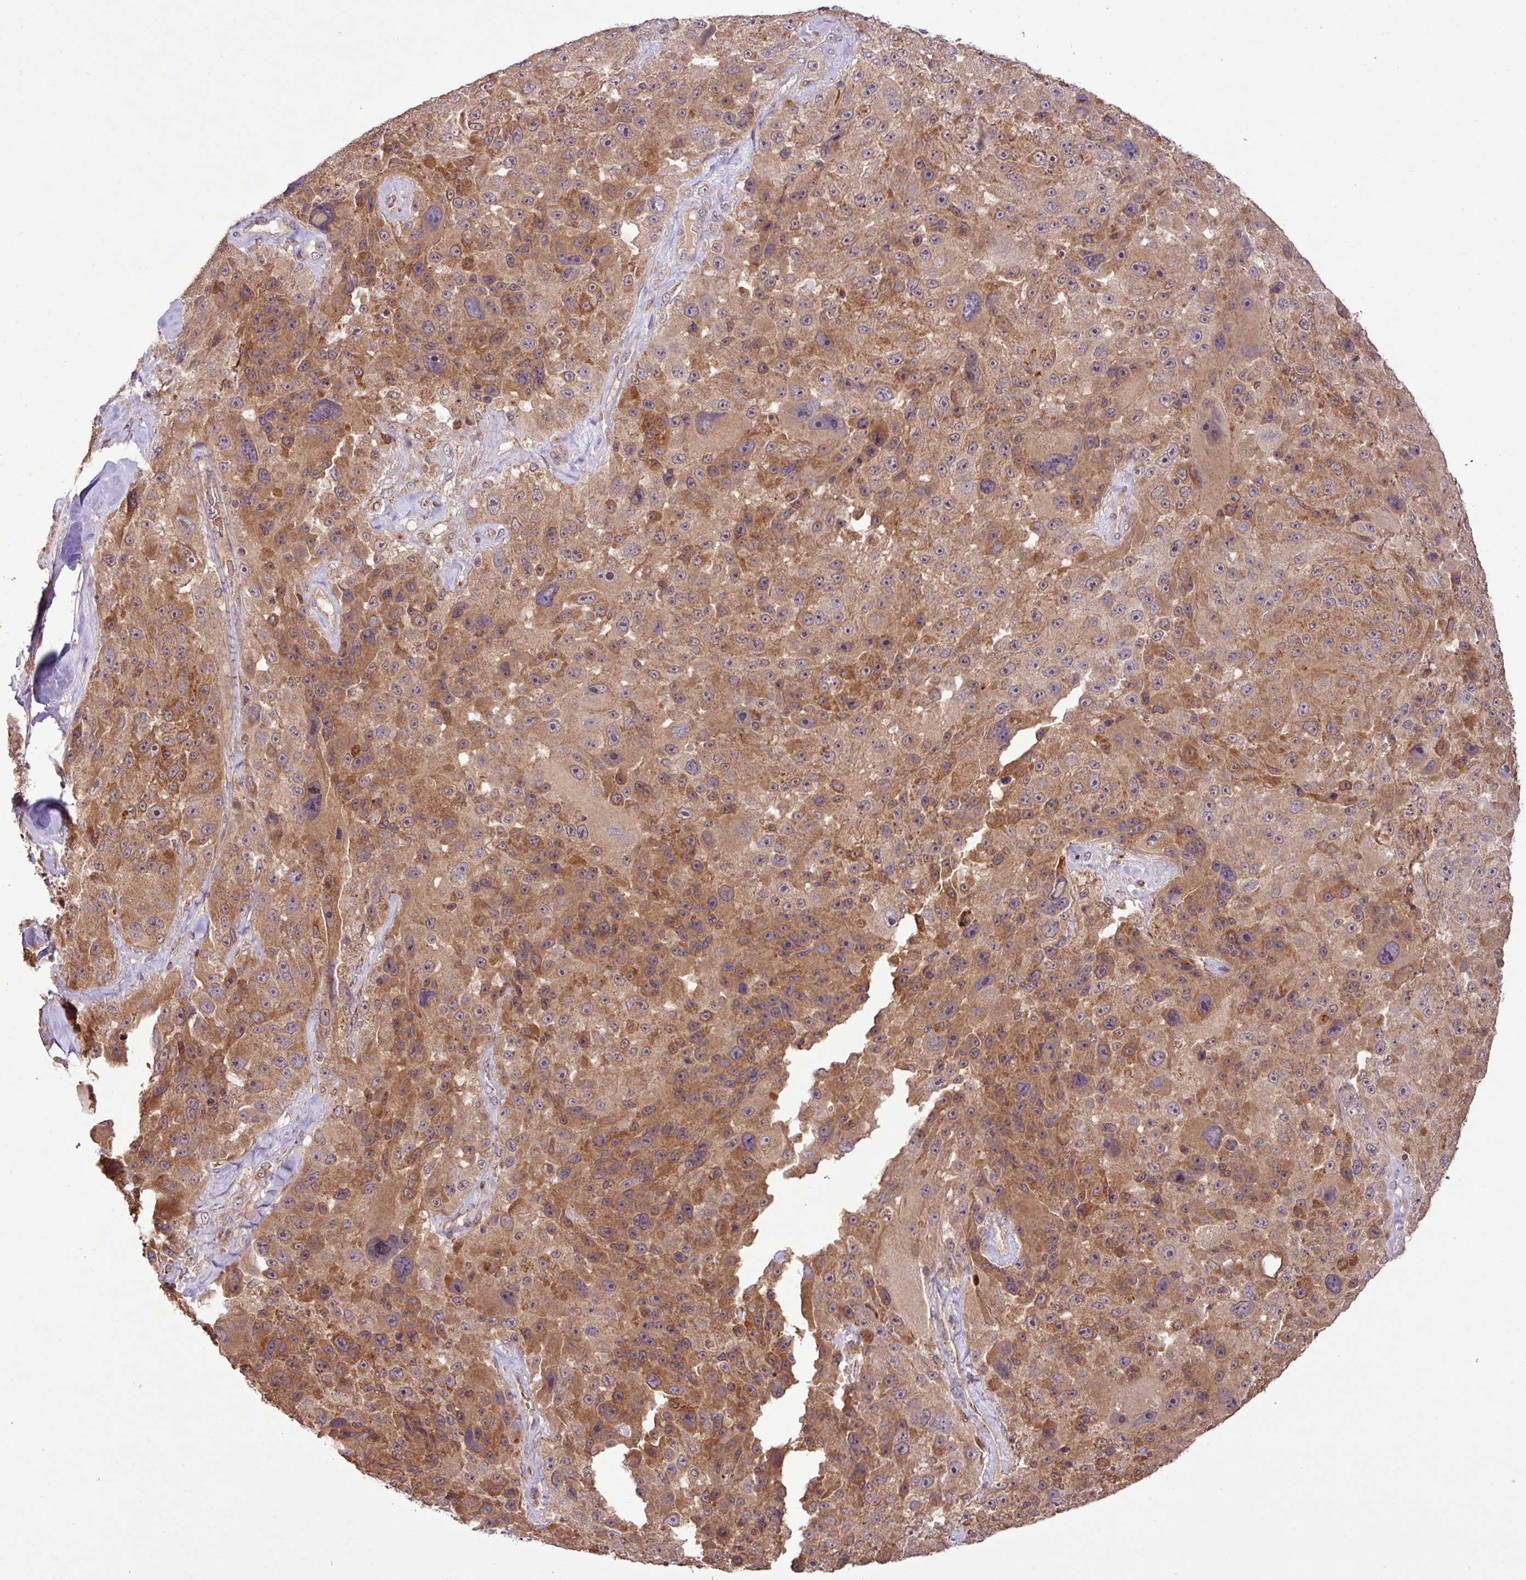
{"staining": {"intensity": "moderate", "quantity": ">75%", "location": "cytoplasmic/membranous"}, "tissue": "melanoma", "cell_type": "Tumor cells", "image_type": "cancer", "snomed": [{"axis": "morphology", "description": "Malignant melanoma, Metastatic site"}, {"axis": "topography", "description": "Lymph node"}], "caption": "High-power microscopy captured an immunohistochemistry image of melanoma, revealing moderate cytoplasmic/membranous staining in approximately >75% of tumor cells. The staining is performed using DAB (3,3'-diaminobenzidine) brown chromogen to label protein expression. The nuclei are counter-stained blue using hematoxylin.", "gene": "YPEL3", "patient": {"sex": "male", "age": 62}}